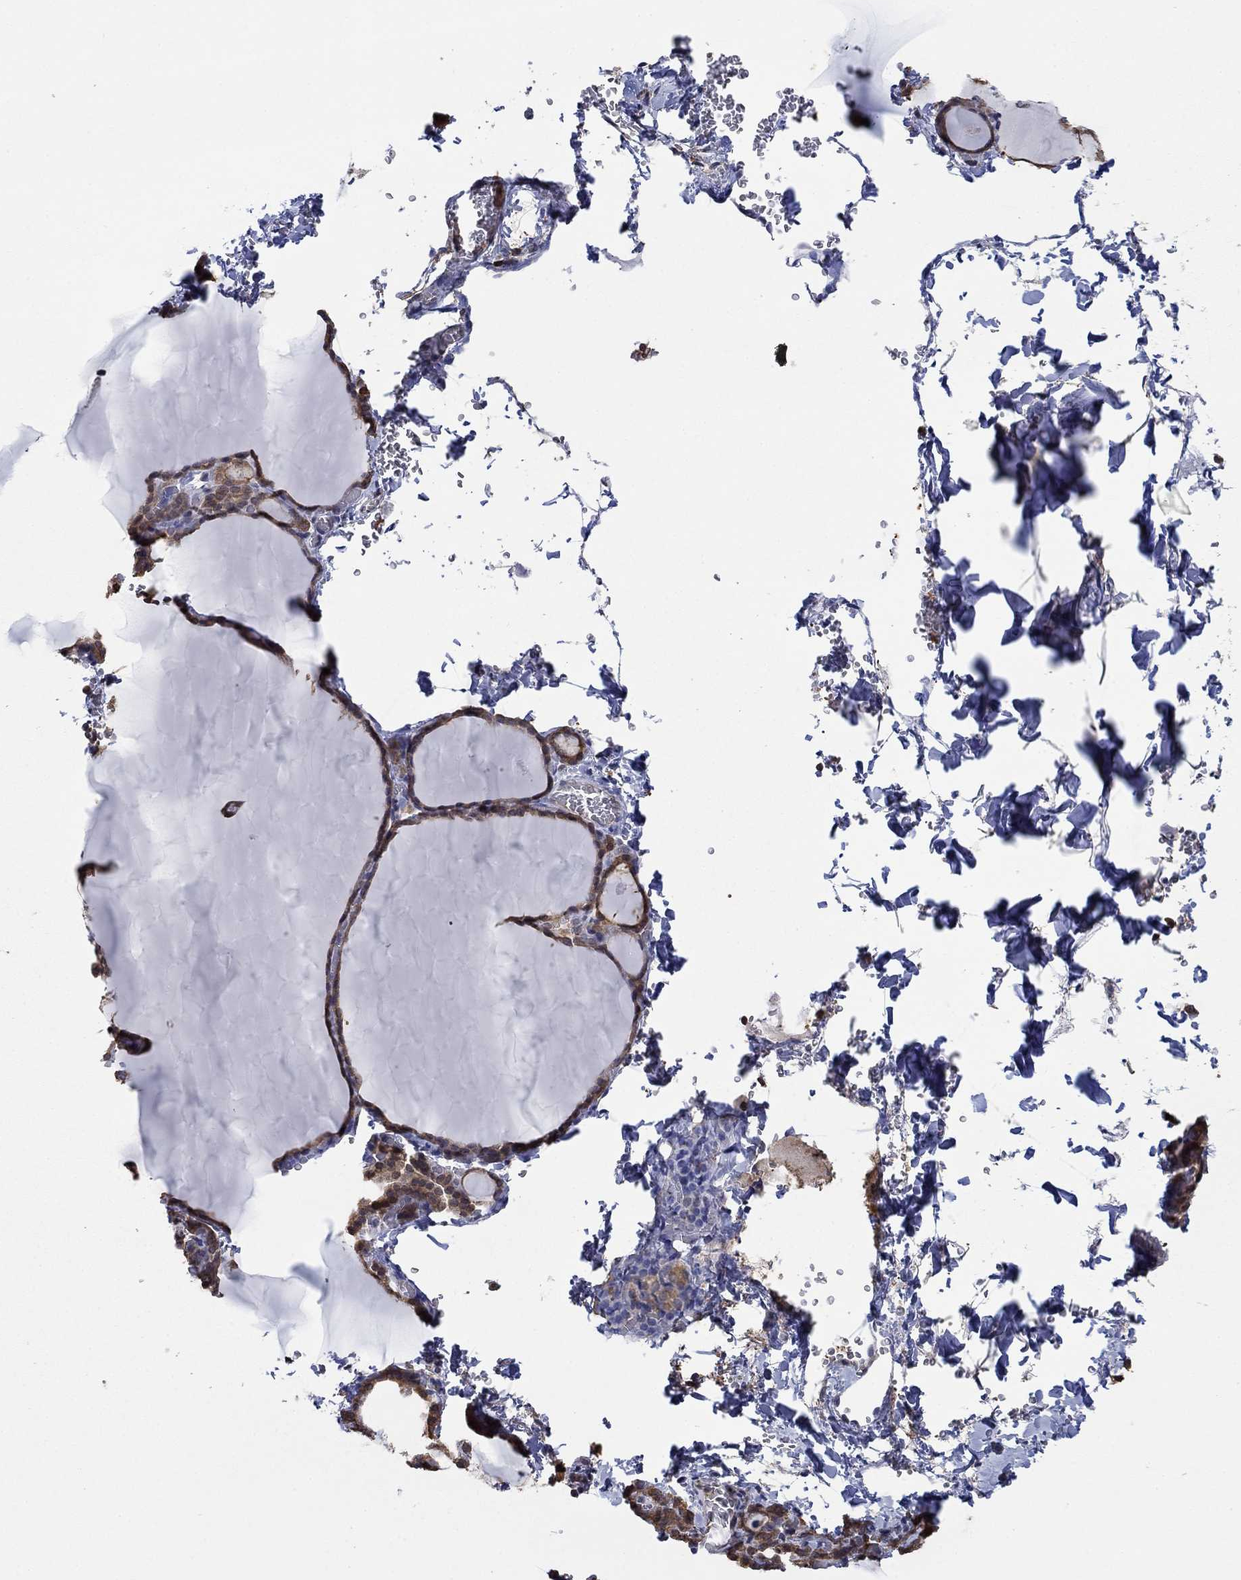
{"staining": {"intensity": "moderate", "quantity": ">75%", "location": "cytoplasmic/membranous"}, "tissue": "thyroid gland", "cell_type": "Glandular cells", "image_type": "normal", "snomed": [{"axis": "morphology", "description": "Normal tissue, NOS"}, {"axis": "morphology", "description": "Hyperplasia, NOS"}, {"axis": "topography", "description": "Thyroid gland"}], "caption": "Protein expression analysis of normal human thyroid gland reveals moderate cytoplasmic/membranous expression in approximately >75% of glandular cells. The staining is performed using DAB brown chromogen to label protein expression. The nuclei are counter-stained blue using hematoxylin.", "gene": "RNF114", "patient": {"sex": "female", "age": 27}}